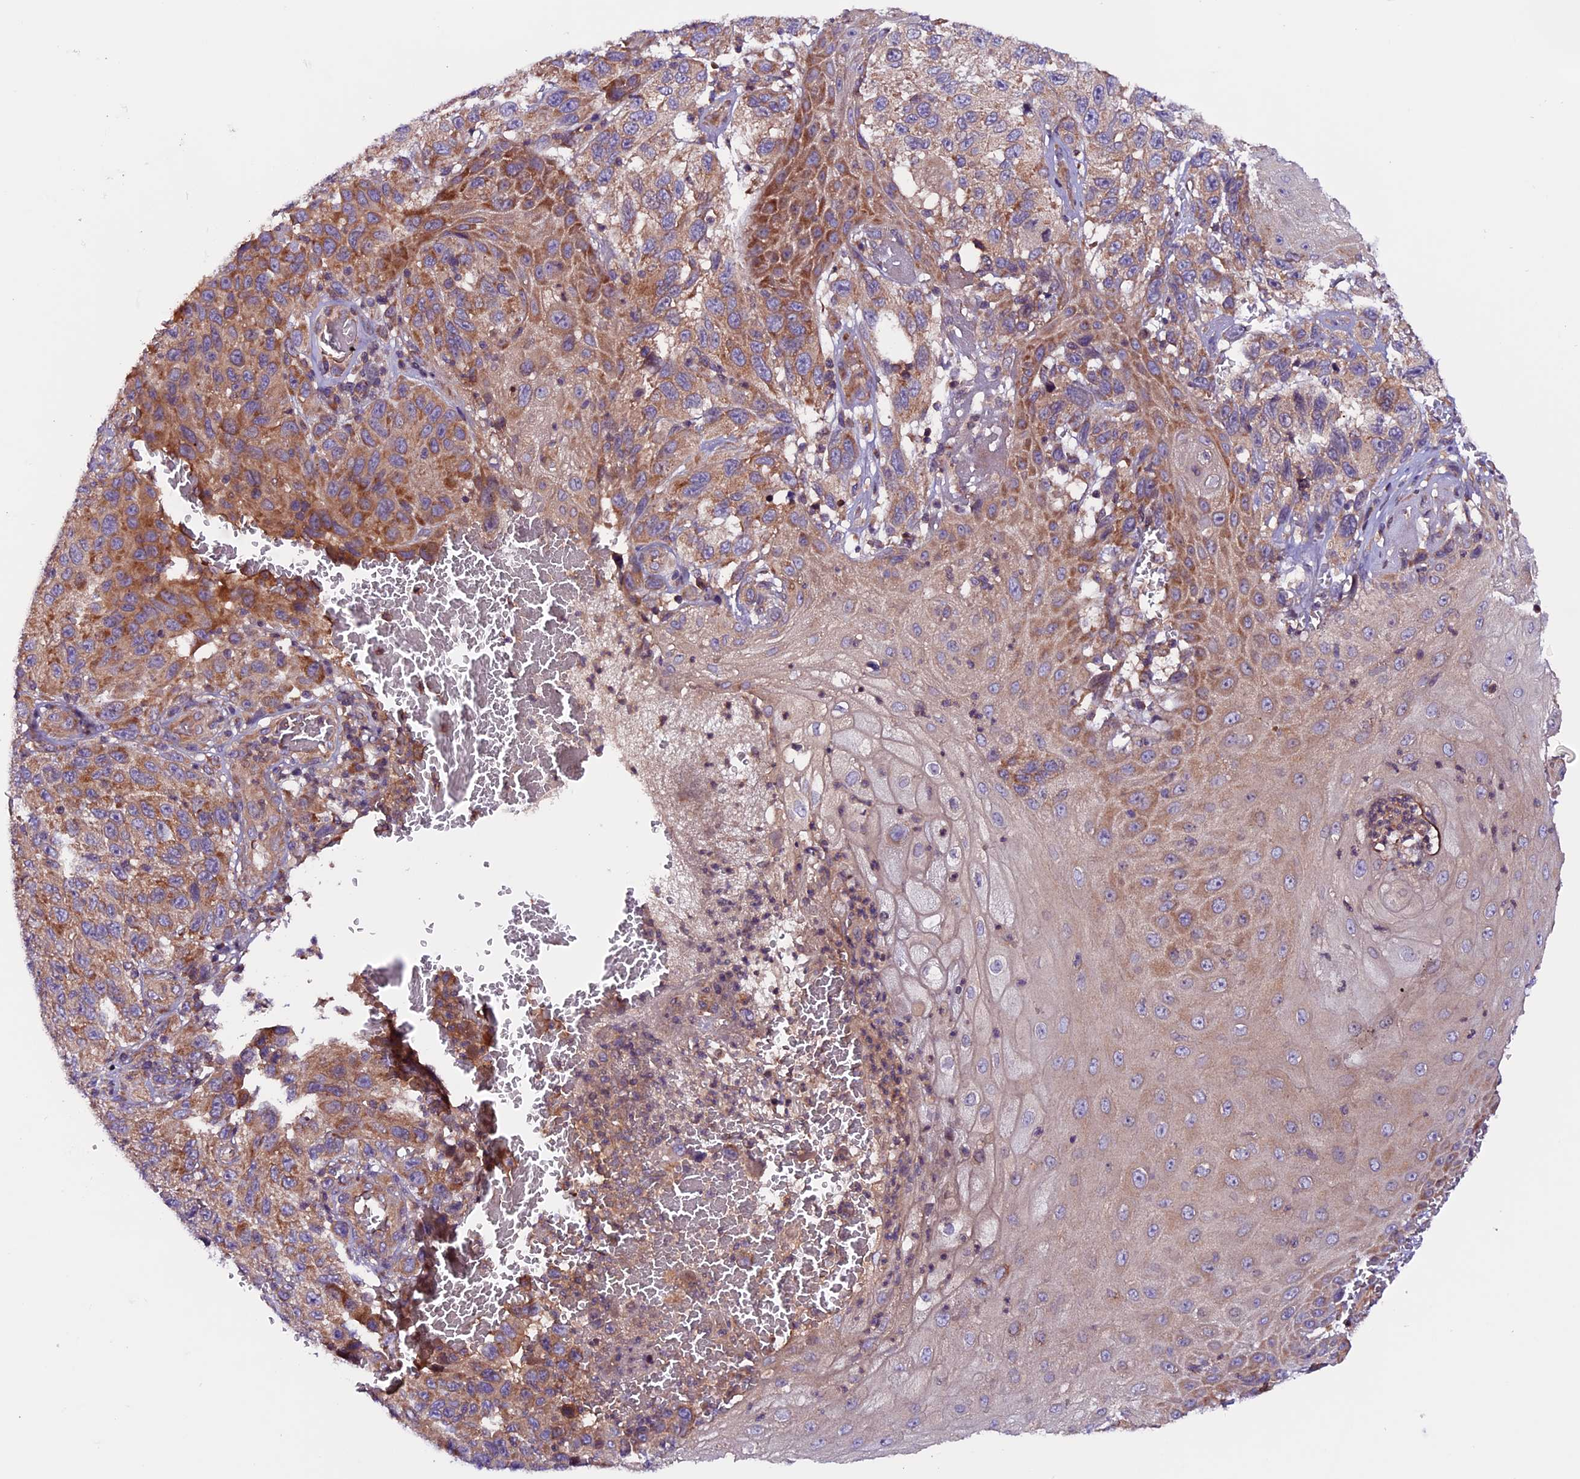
{"staining": {"intensity": "moderate", "quantity": "25%-75%", "location": "cytoplasmic/membranous"}, "tissue": "melanoma", "cell_type": "Tumor cells", "image_type": "cancer", "snomed": [{"axis": "morphology", "description": "Normal tissue, NOS"}, {"axis": "morphology", "description": "Malignant melanoma, NOS"}, {"axis": "topography", "description": "Skin"}], "caption": "Malignant melanoma was stained to show a protein in brown. There is medium levels of moderate cytoplasmic/membranous expression in about 25%-75% of tumor cells.", "gene": "ZNF598", "patient": {"sex": "female", "age": 96}}